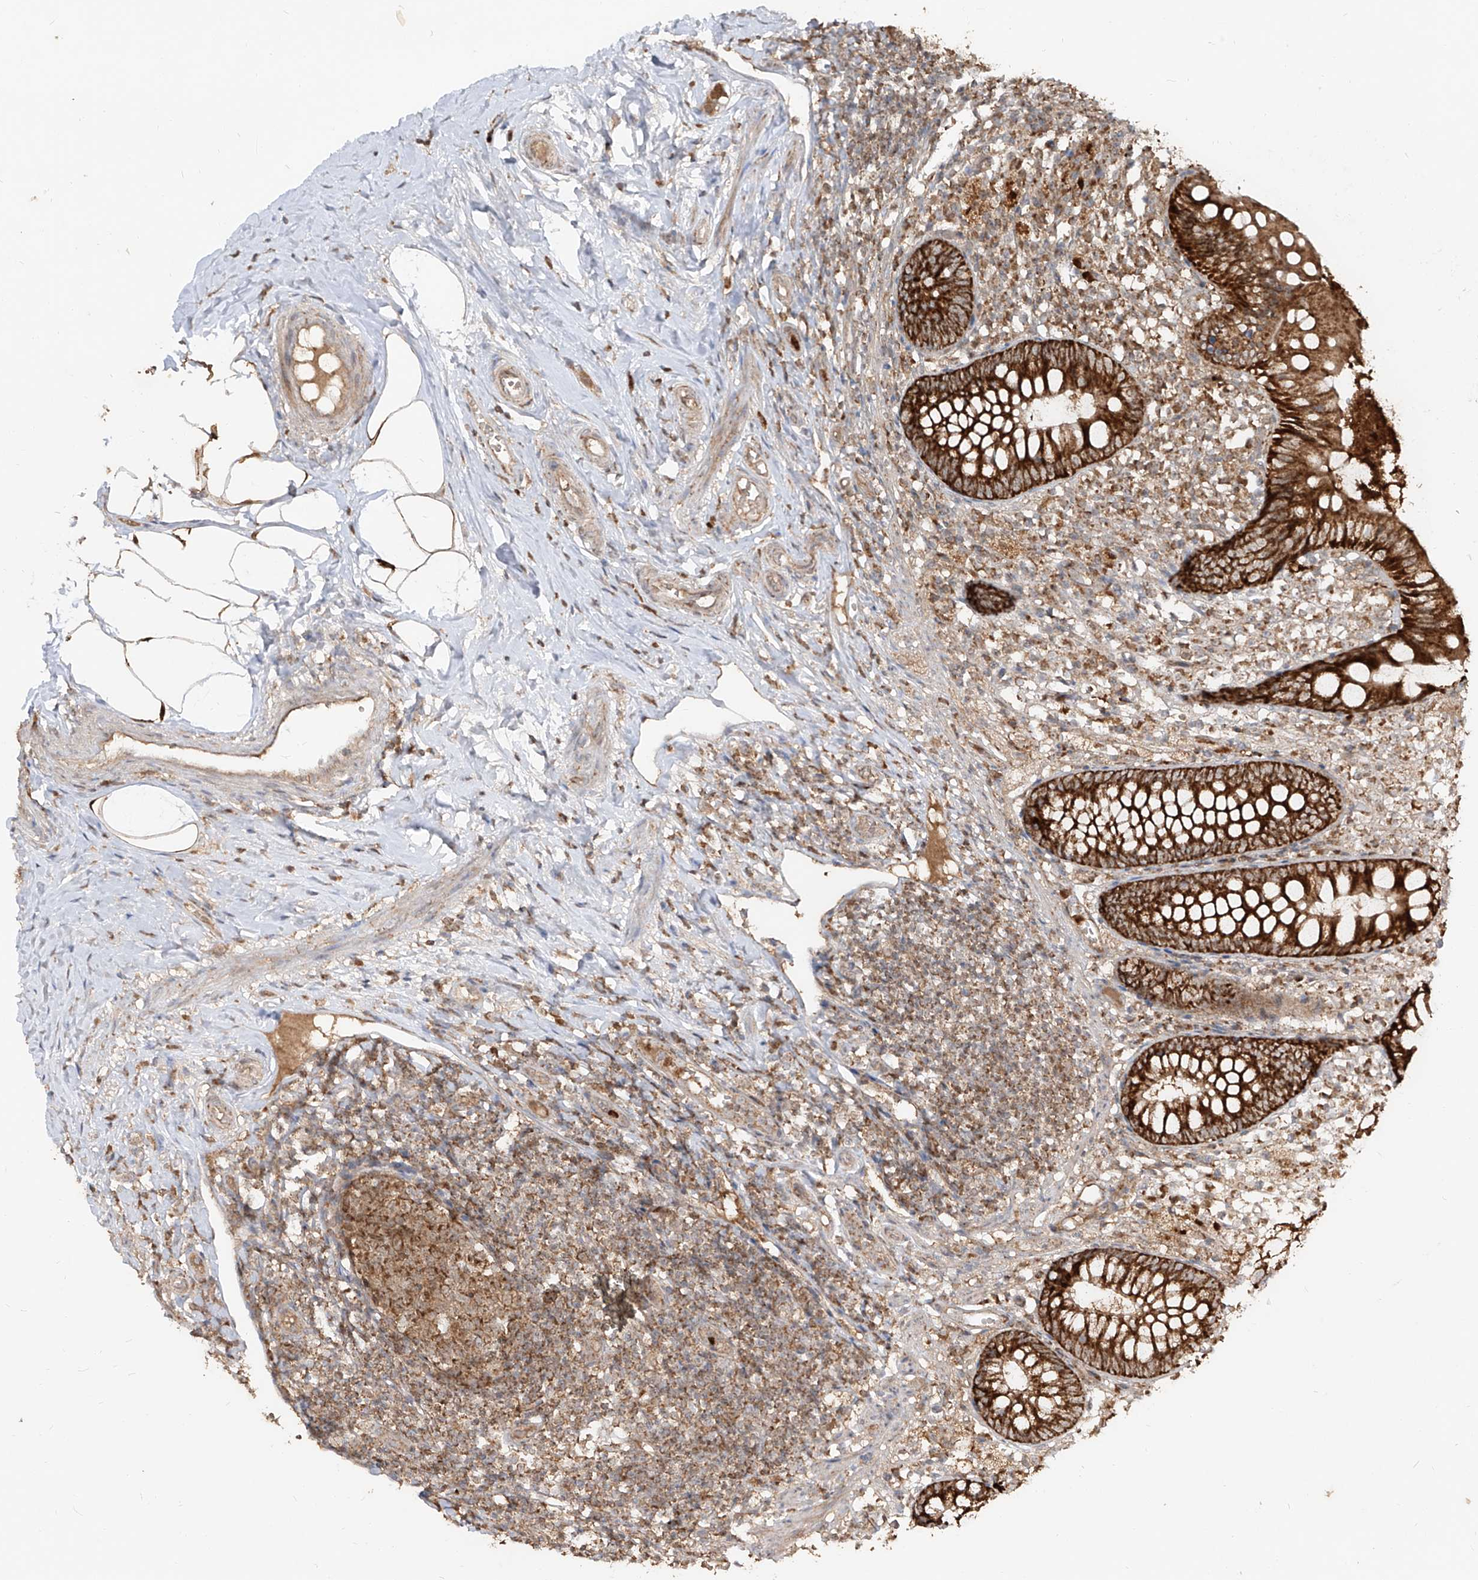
{"staining": {"intensity": "strong", "quantity": ">75%", "location": "cytoplasmic/membranous"}, "tissue": "appendix", "cell_type": "Glandular cells", "image_type": "normal", "snomed": [{"axis": "morphology", "description": "Normal tissue, NOS"}, {"axis": "topography", "description": "Appendix"}], "caption": "Appendix stained with immunohistochemistry (IHC) shows strong cytoplasmic/membranous positivity in about >75% of glandular cells.", "gene": "AIM2", "patient": {"sex": "female", "age": 20}}